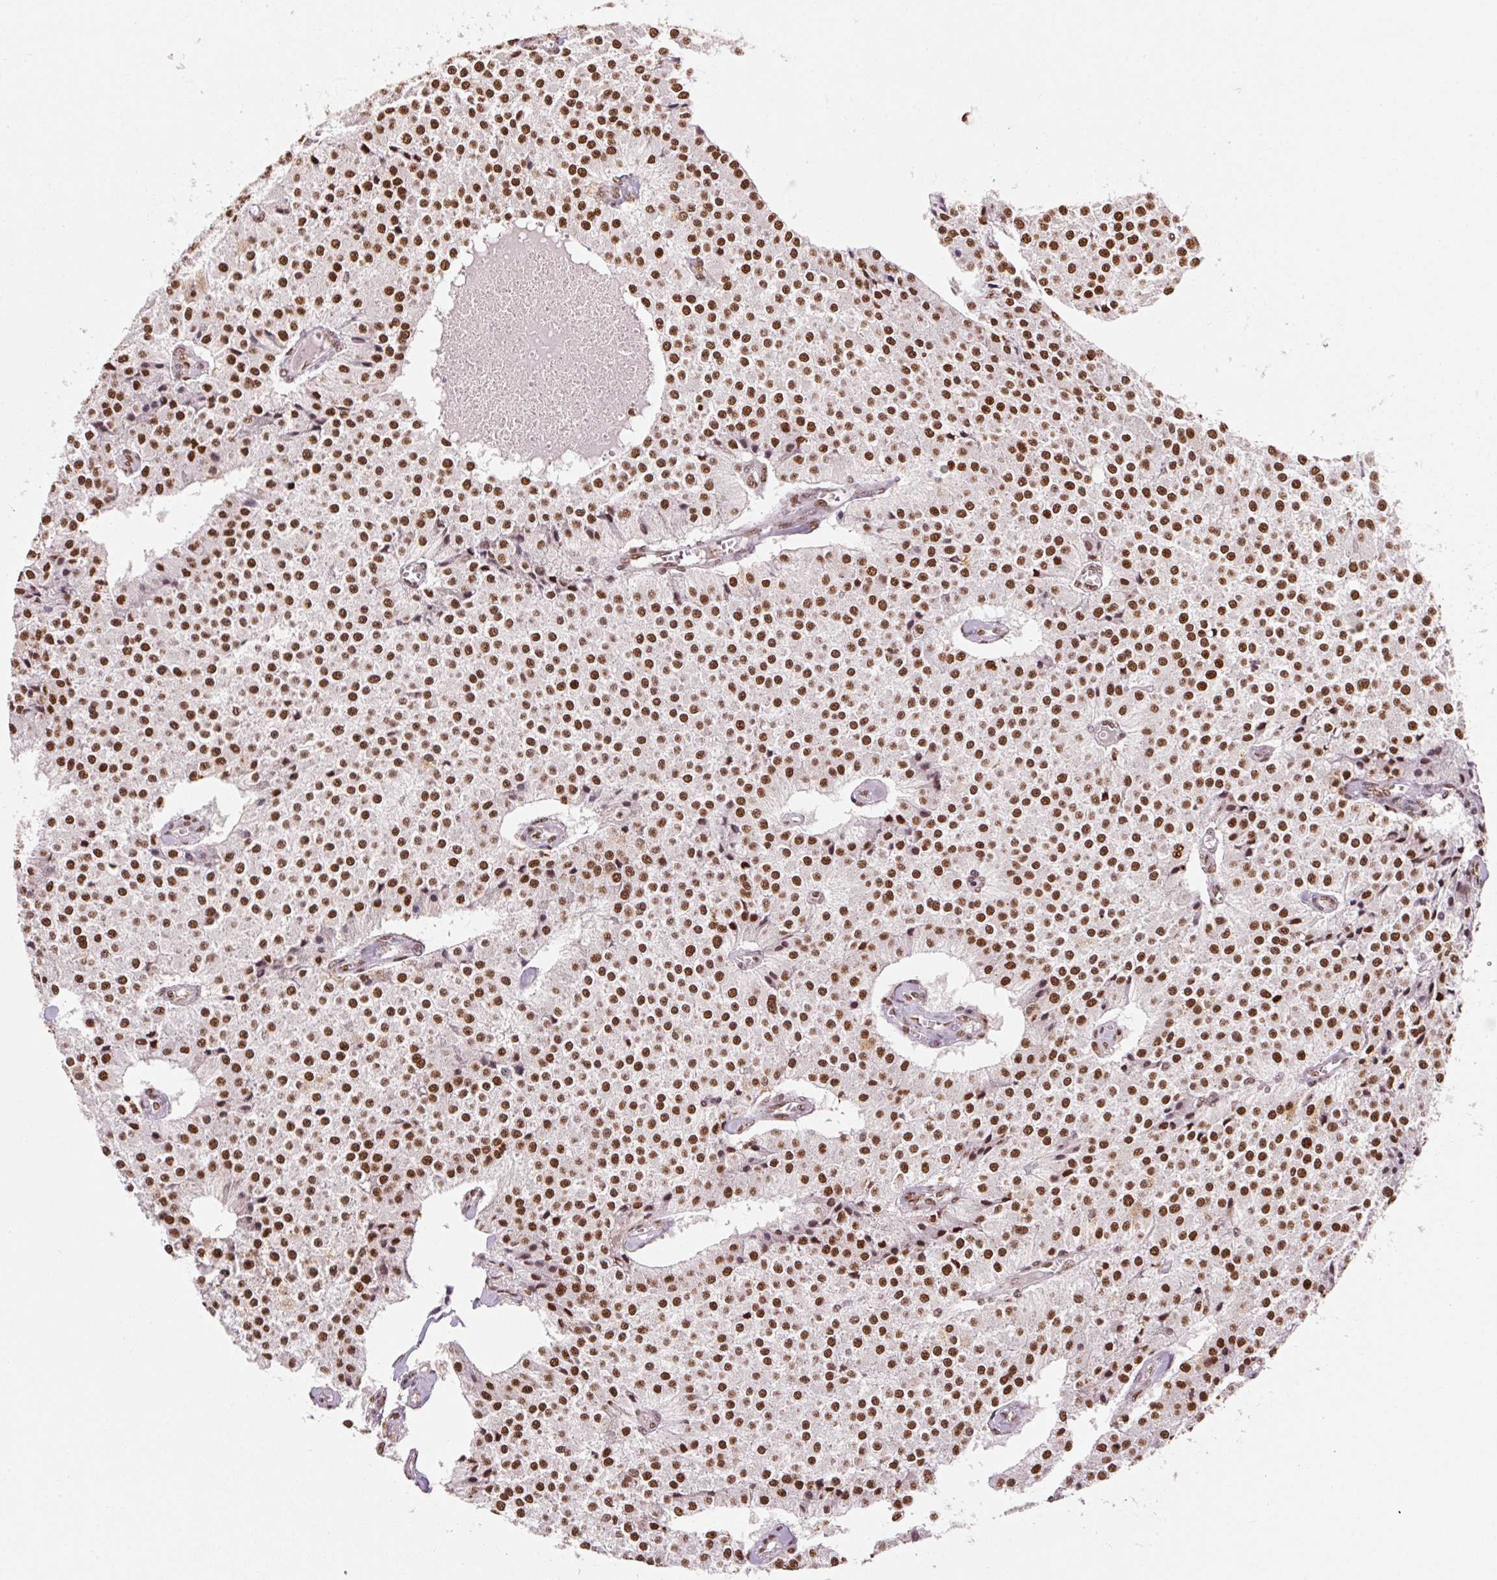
{"staining": {"intensity": "strong", "quantity": ">75%", "location": "nuclear"}, "tissue": "carcinoid", "cell_type": "Tumor cells", "image_type": "cancer", "snomed": [{"axis": "morphology", "description": "Carcinoid, malignant, NOS"}, {"axis": "topography", "description": "Colon"}], "caption": "Protein positivity by immunohistochemistry (IHC) reveals strong nuclear staining in about >75% of tumor cells in carcinoid (malignant).", "gene": "GPR139", "patient": {"sex": "female", "age": 52}}